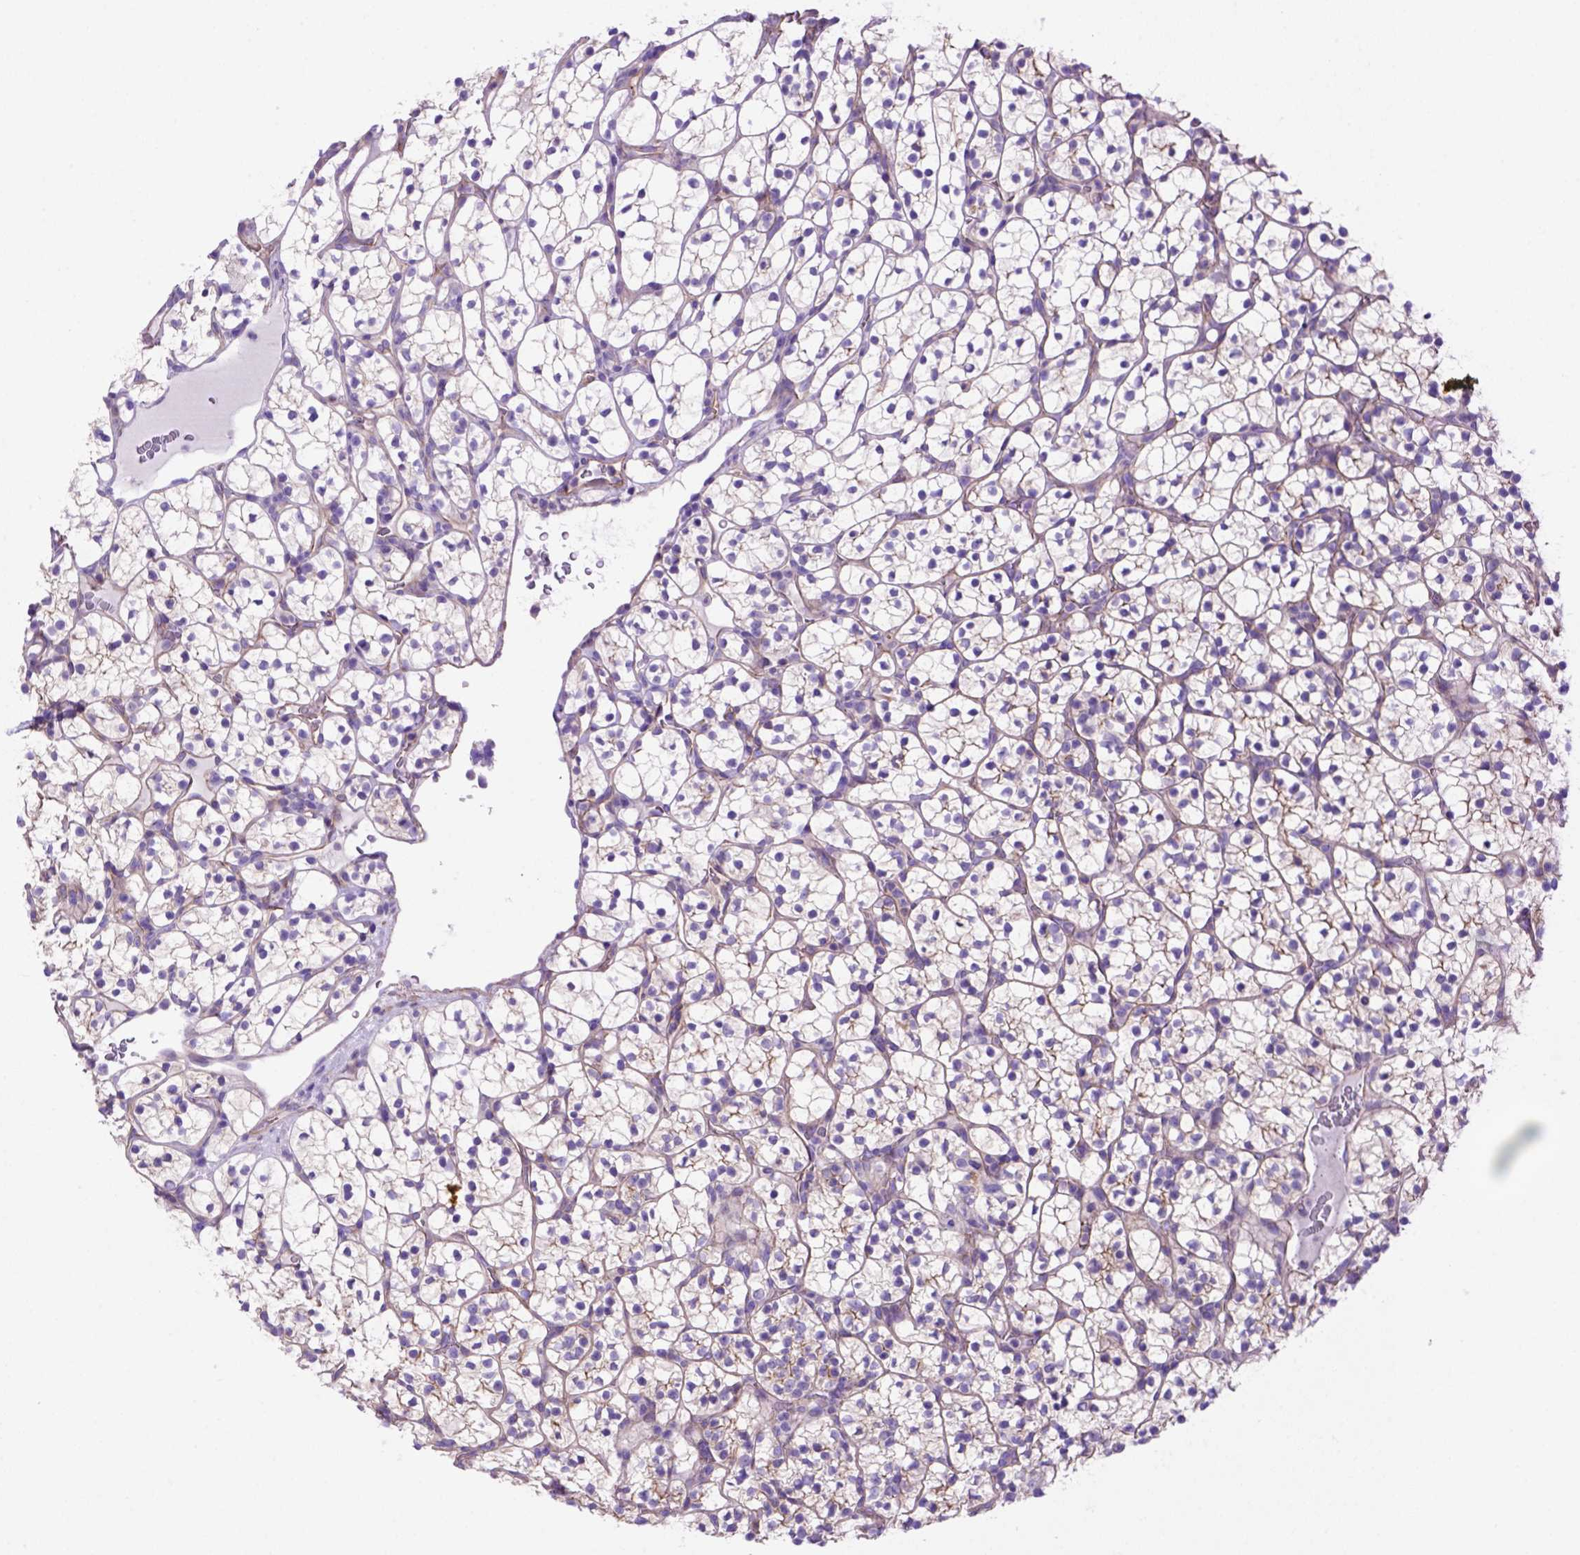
{"staining": {"intensity": "weak", "quantity": ">75%", "location": "cytoplasmic/membranous"}, "tissue": "renal cancer", "cell_type": "Tumor cells", "image_type": "cancer", "snomed": [{"axis": "morphology", "description": "Adenocarcinoma, NOS"}, {"axis": "topography", "description": "Kidney"}], "caption": "The immunohistochemical stain highlights weak cytoplasmic/membranous expression in tumor cells of renal cancer (adenocarcinoma) tissue.", "gene": "PEX12", "patient": {"sex": "female", "age": 89}}